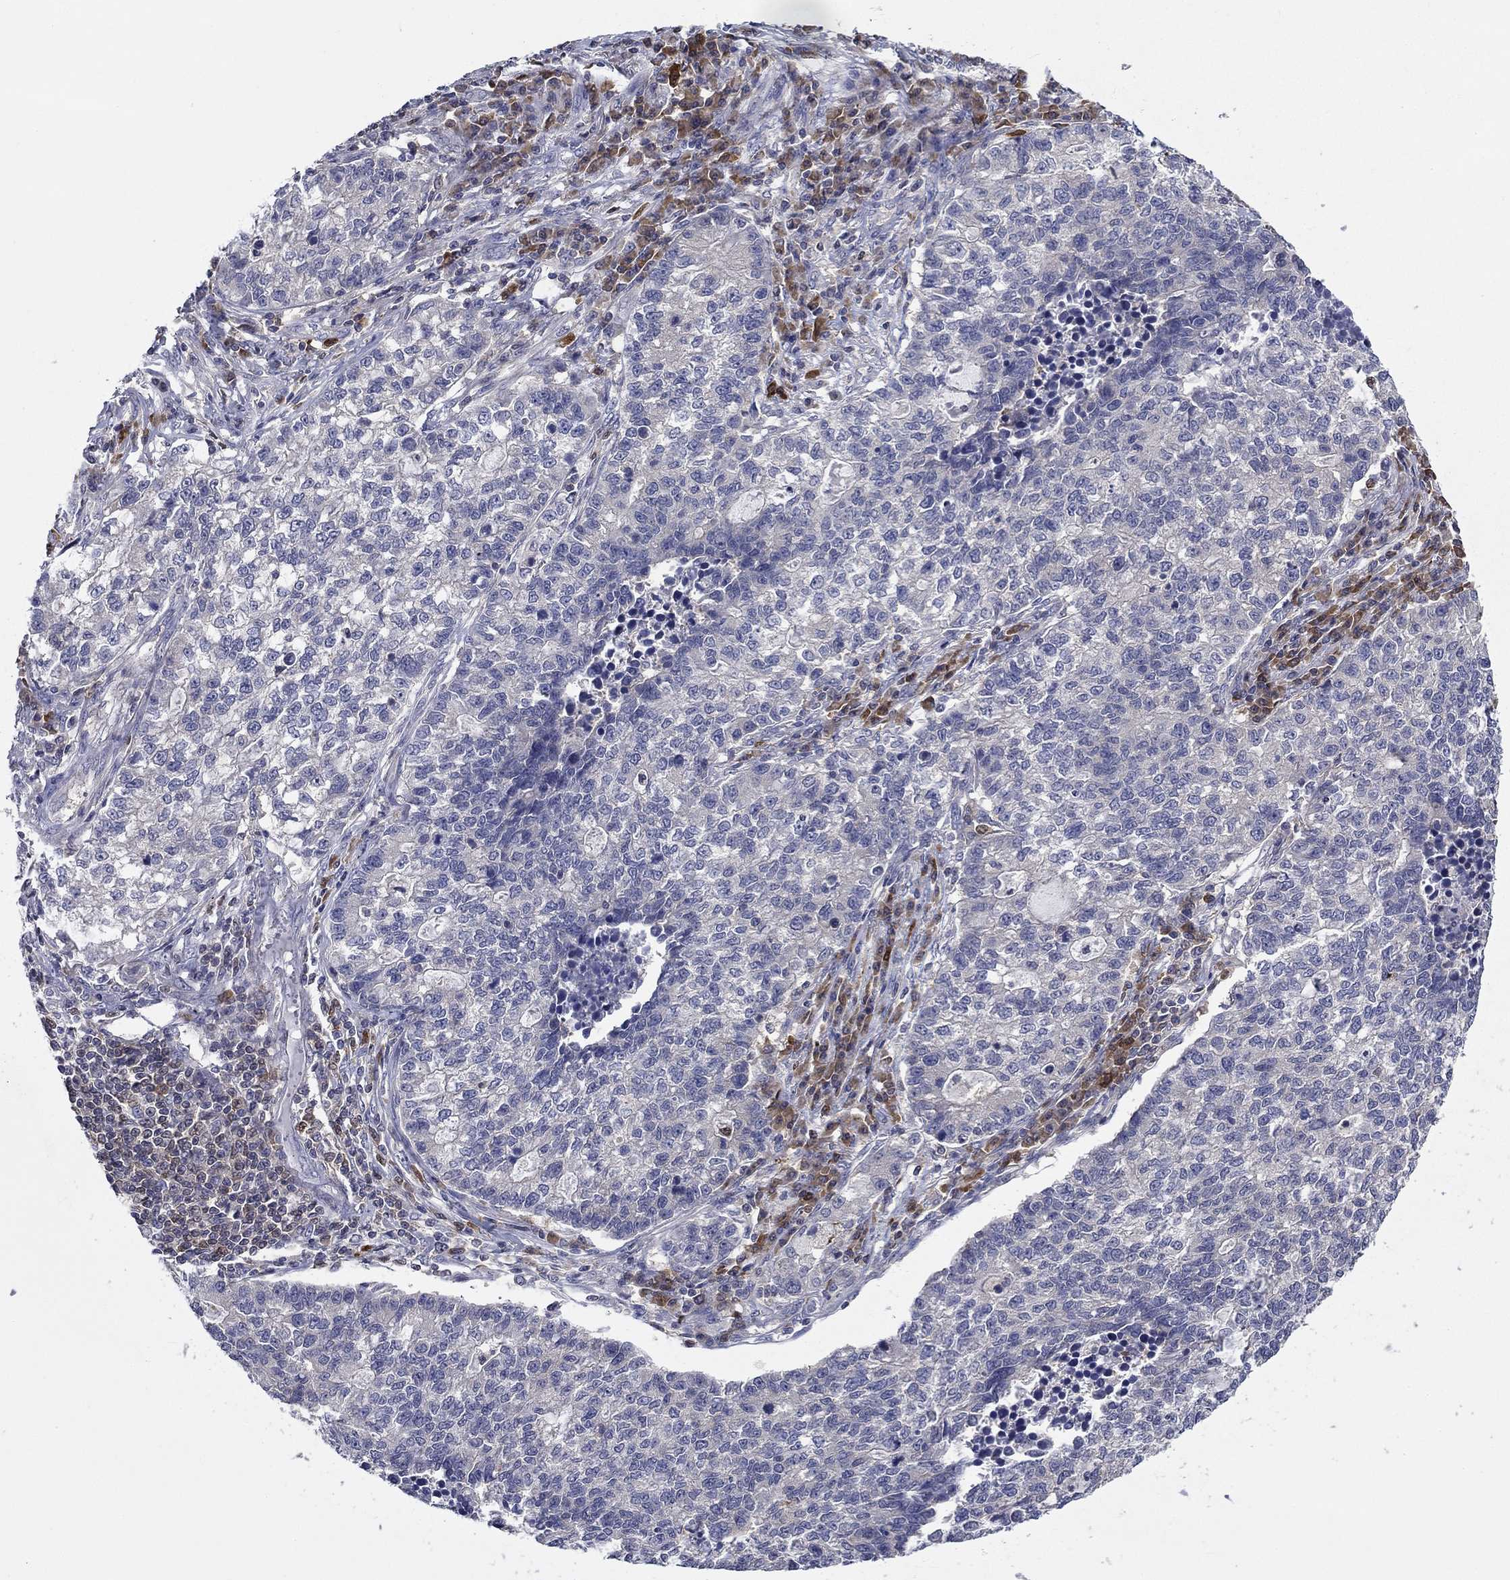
{"staining": {"intensity": "negative", "quantity": "none", "location": "none"}, "tissue": "lung cancer", "cell_type": "Tumor cells", "image_type": "cancer", "snomed": [{"axis": "morphology", "description": "Adenocarcinoma, NOS"}, {"axis": "topography", "description": "Lung"}], "caption": "An immunohistochemistry image of adenocarcinoma (lung) is shown. There is no staining in tumor cells of adenocarcinoma (lung).", "gene": "POU2F2", "patient": {"sex": "male", "age": 57}}